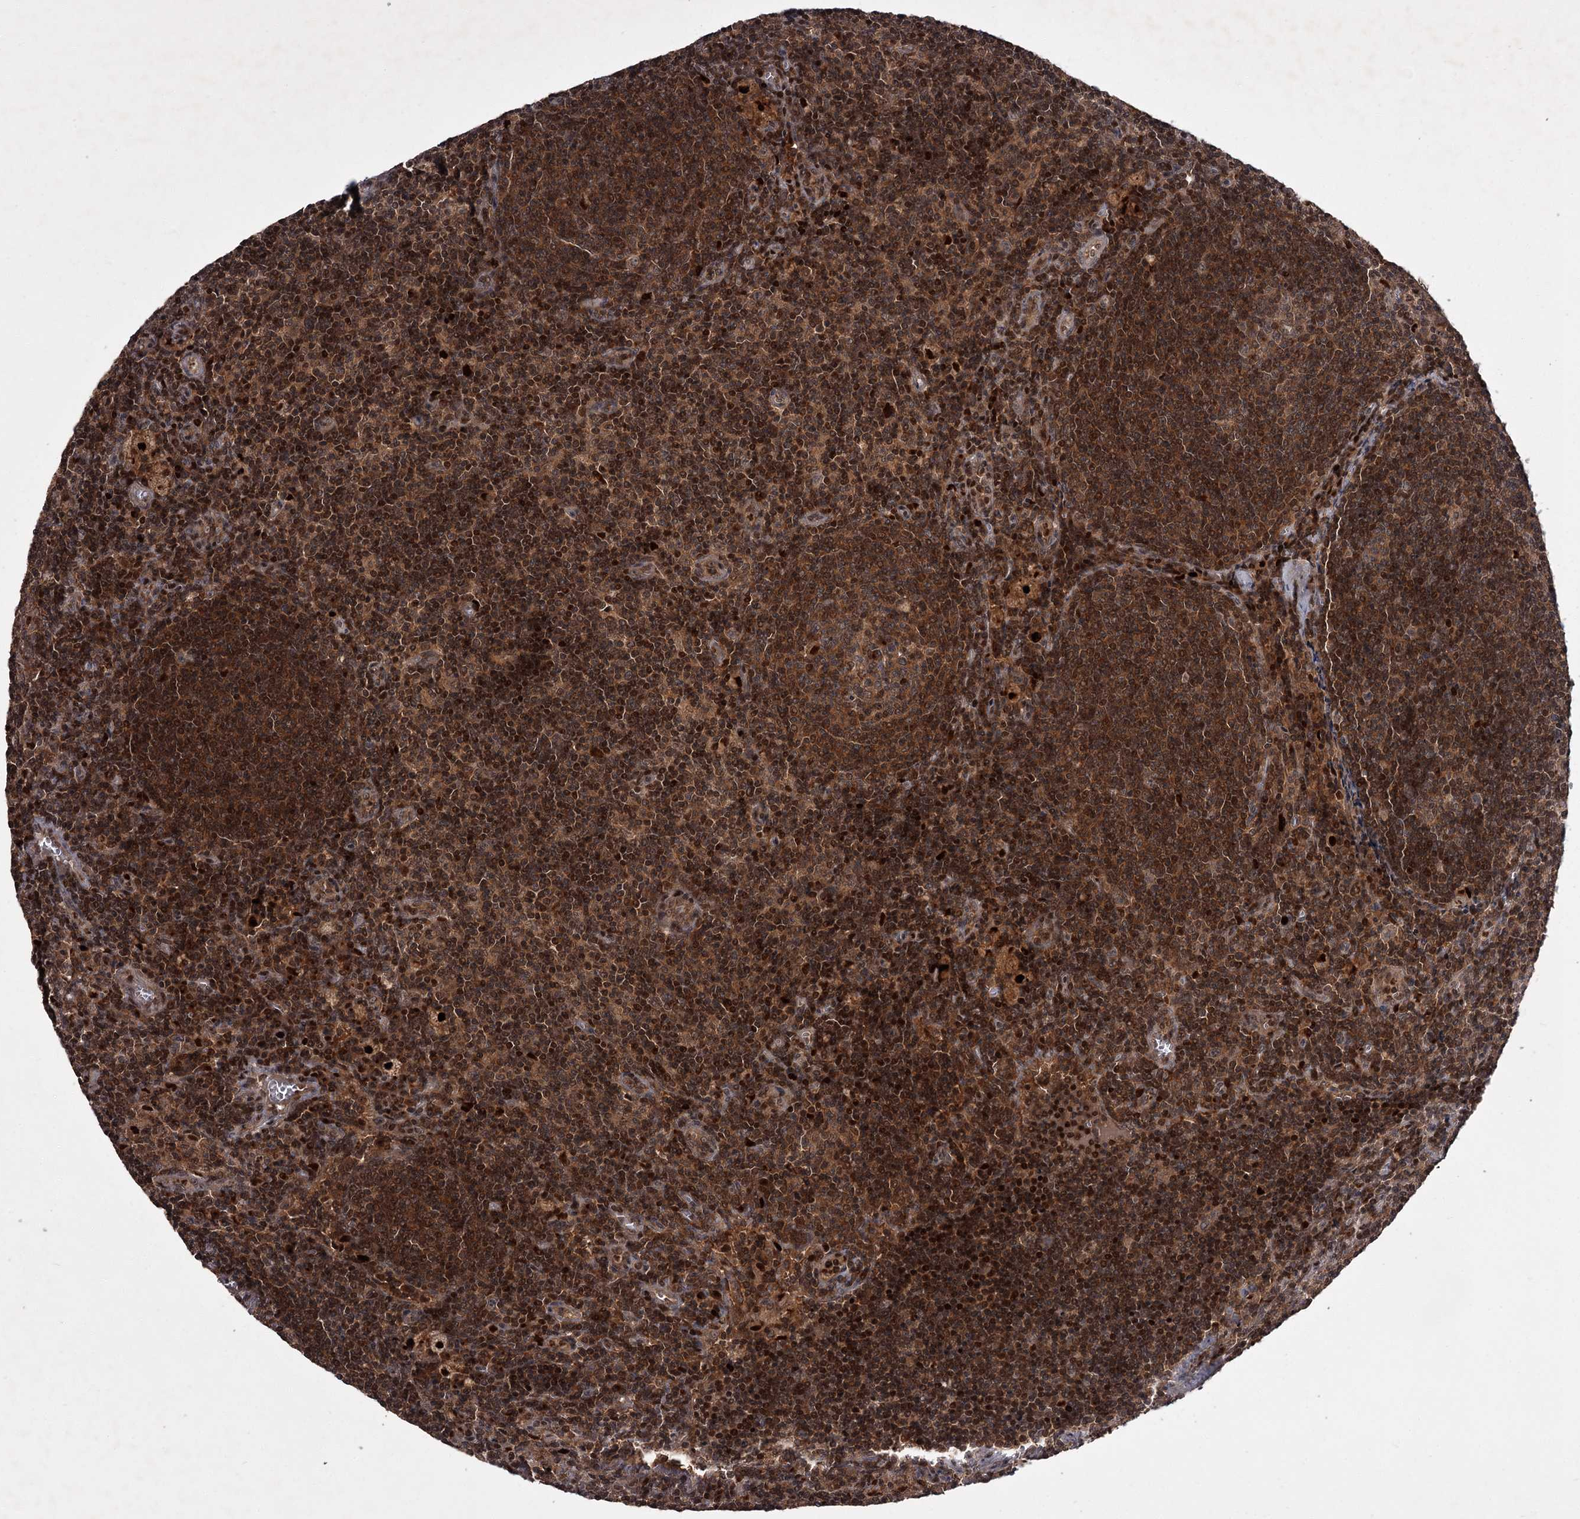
{"staining": {"intensity": "moderate", "quantity": ">75%", "location": "cytoplasmic/membranous"}, "tissue": "lymph node", "cell_type": "Germinal center cells", "image_type": "normal", "snomed": [{"axis": "morphology", "description": "Normal tissue, NOS"}, {"axis": "topography", "description": "Lymph node"}], "caption": "Immunohistochemistry image of normal lymph node stained for a protein (brown), which exhibits medium levels of moderate cytoplasmic/membranous positivity in about >75% of germinal center cells.", "gene": "TBC1D23", "patient": {"sex": "male", "age": 69}}